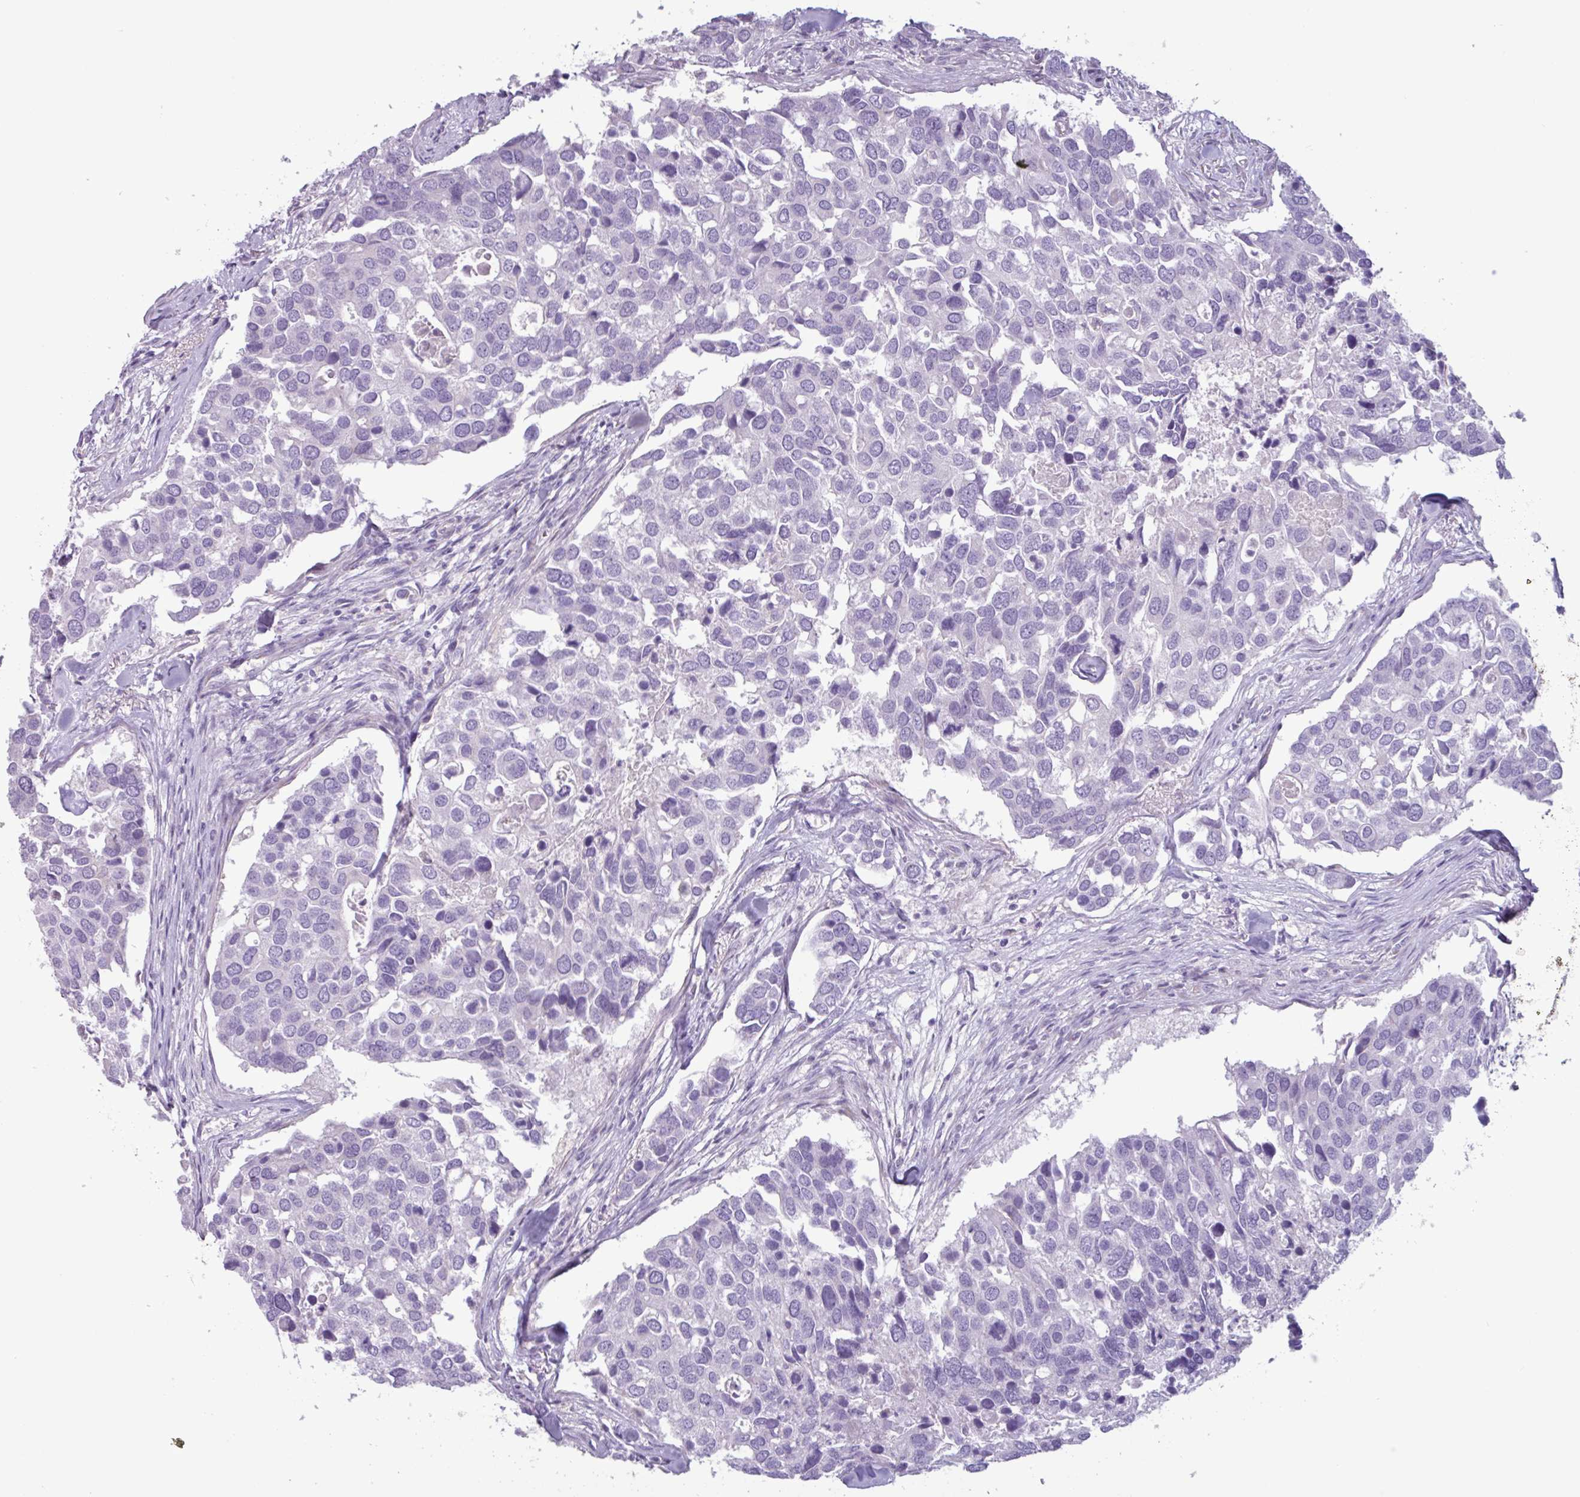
{"staining": {"intensity": "negative", "quantity": "none", "location": "none"}, "tissue": "breast cancer", "cell_type": "Tumor cells", "image_type": "cancer", "snomed": [{"axis": "morphology", "description": "Duct carcinoma"}, {"axis": "topography", "description": "Breast"}], "caption": "The immunohistochemistry (IHC) micrograph has no significant staining in tumor cells of invasive ductal carcinoma (breast) tissue.", "gene": "ADGRE1", "patient": {"sex": "female", "age": 83}}